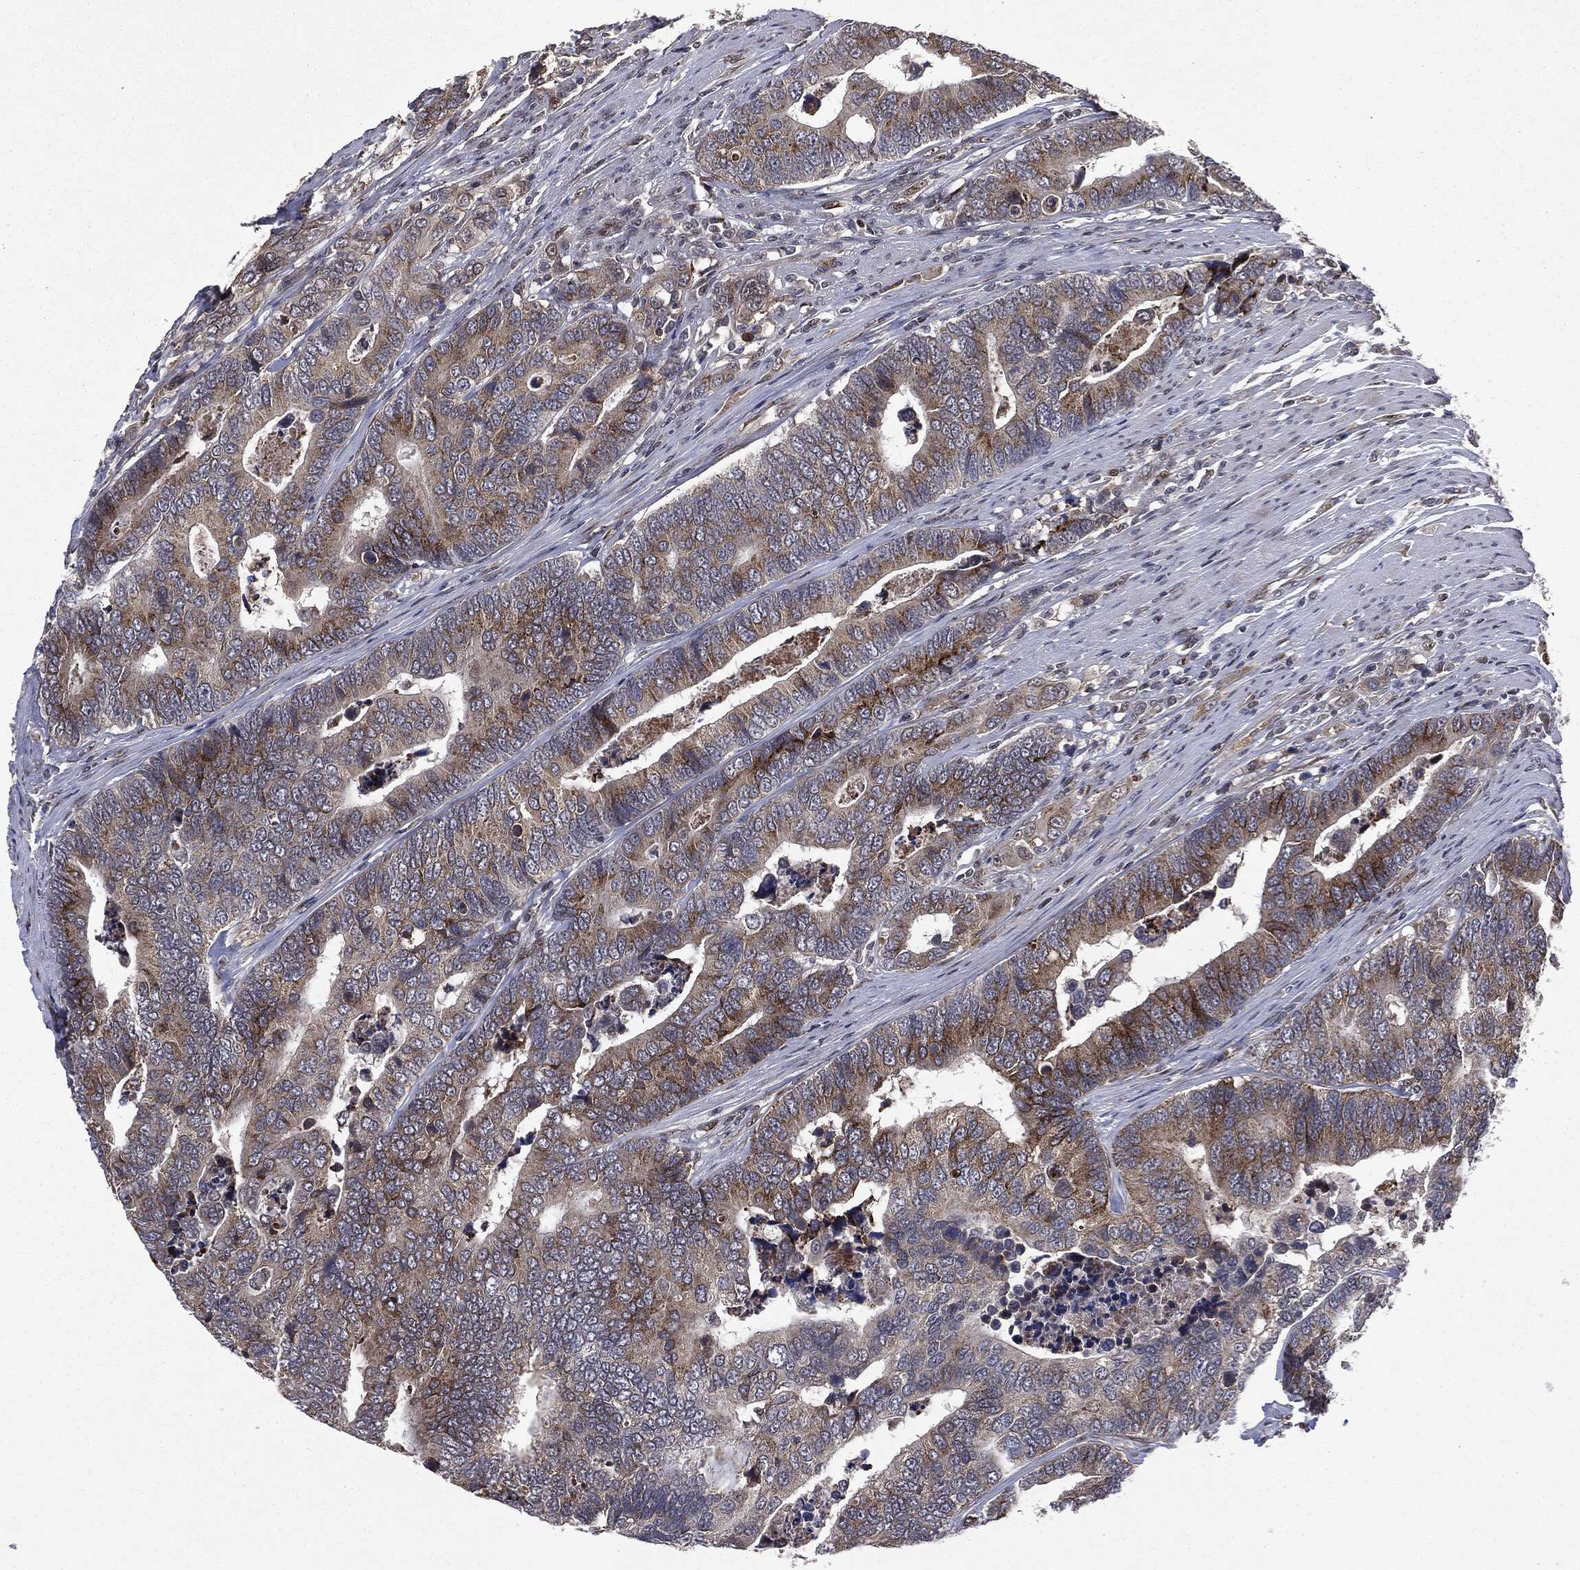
{"staining": {"intensity": "strong", "quantity": "25%-75%", "location": "cytoplasmic/membranous"}, "tissue": "colorectal cancer", "cell_type": "Tumor cells", "image_type": "cancer", "snomed": [{"axis": "morphology", "description": "Adenocarcinoma, NOS"}, {"axis": "topography", "description": "Colon"}], "caption": "Human adenocarcinoma (colorectal) stained with a protein marker exhibits strong staining in tumor cells.", "gene": "PLPPR2", "patient": {"sex": "female", "age": 72}}